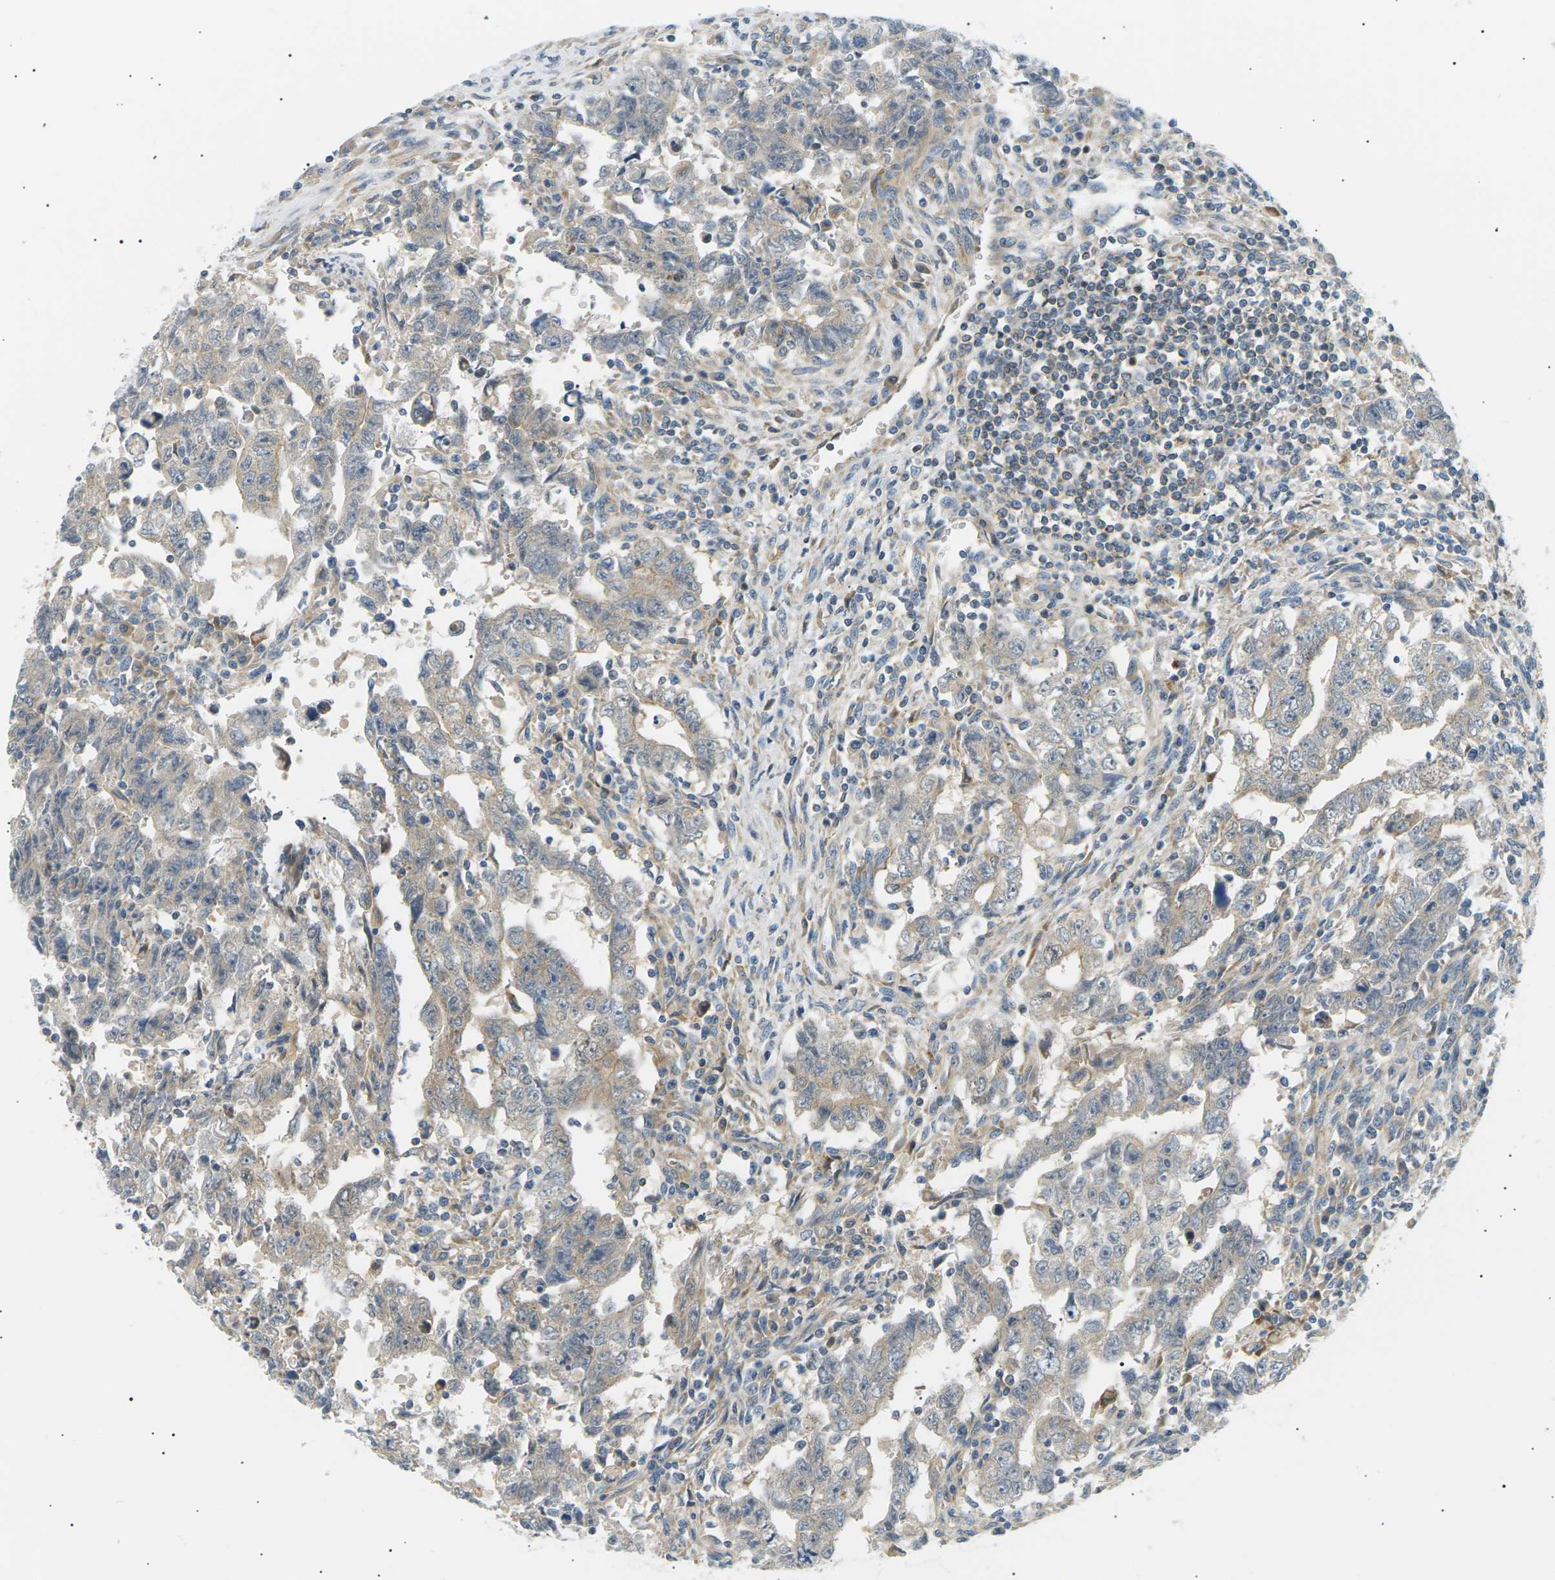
{"staining": {"intensity": "weak", "quantity": ">75%", "location": "cytoplasmic/membranous"}, "tissue": "testis cancer", "cell_type": "Tumor cells", "image_type": "cancer", "snomed": [{"axis": "morphology", "description": "Carcinoma, Embryonal, NOS"}, {"axis": "topography", "description": "Testis"}], "caption": "Human embryonal carcinoma (testis) stained with a brown dye demonstrates weak cytoplasmic/membranous positive staining in approximately >75% of tumor cells.", "gene": "TBC1D8", "patient": {"sex": "male", "age": 28}}